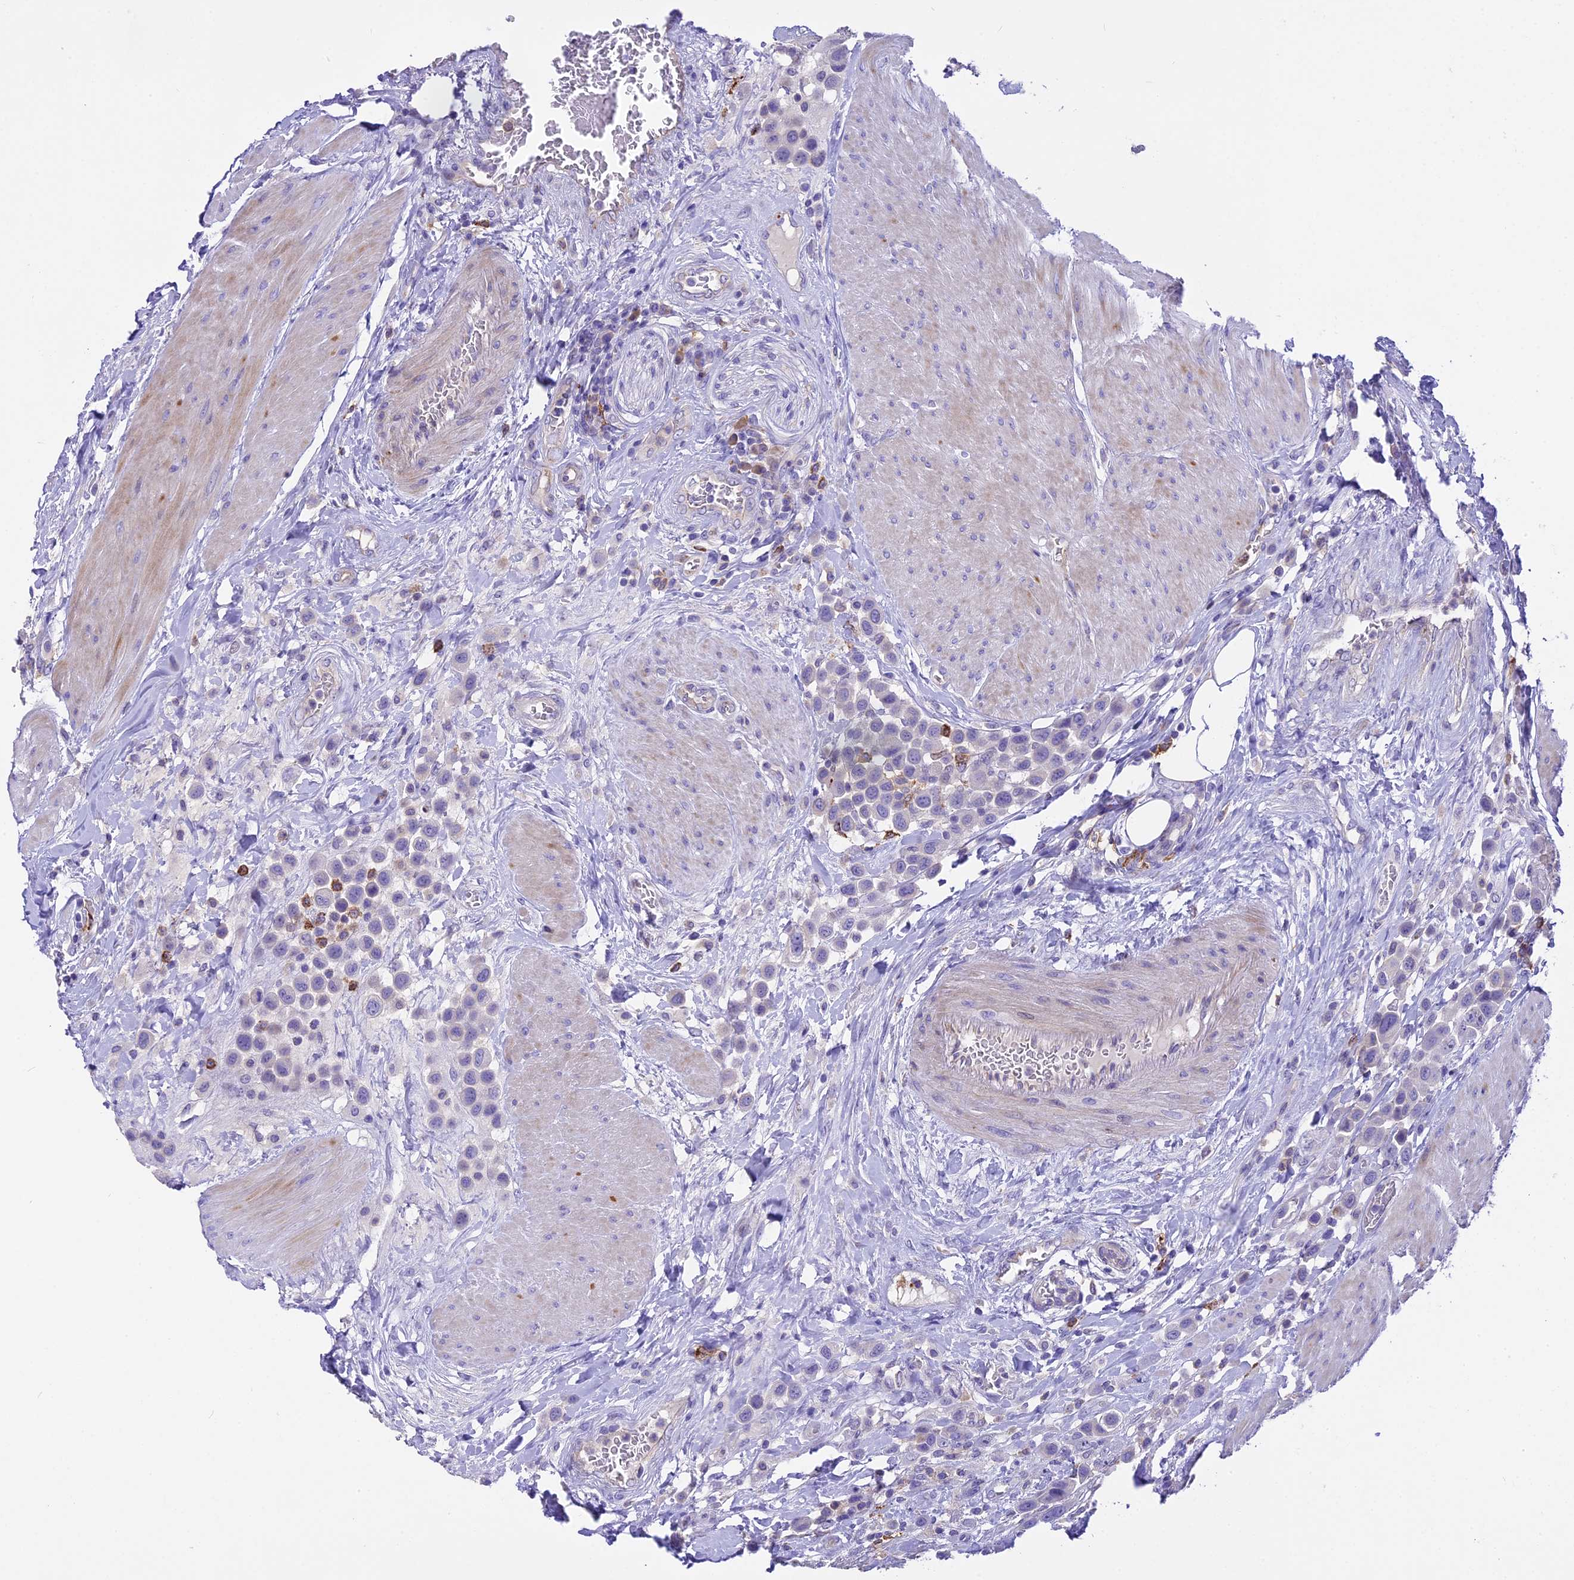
{"staining": {"intensity": "negative", "quantity": "none", "location": "none"}, "tissue": "urothelial cancer", "cell_type": "Tumor cells", "image_type": "cancer", "snomed": [{"axis": "morphology", "description": "Urothelial carcinoma, High grade"}, {"axis": "topography", "description": "Urinary bladder"}], "caption": "Urothelial cancer stained for a protein using immunohistochemistry displays no expression tumor cells.", "gene": "NOD2", "patient": {"sex": "male", "age": 50}}